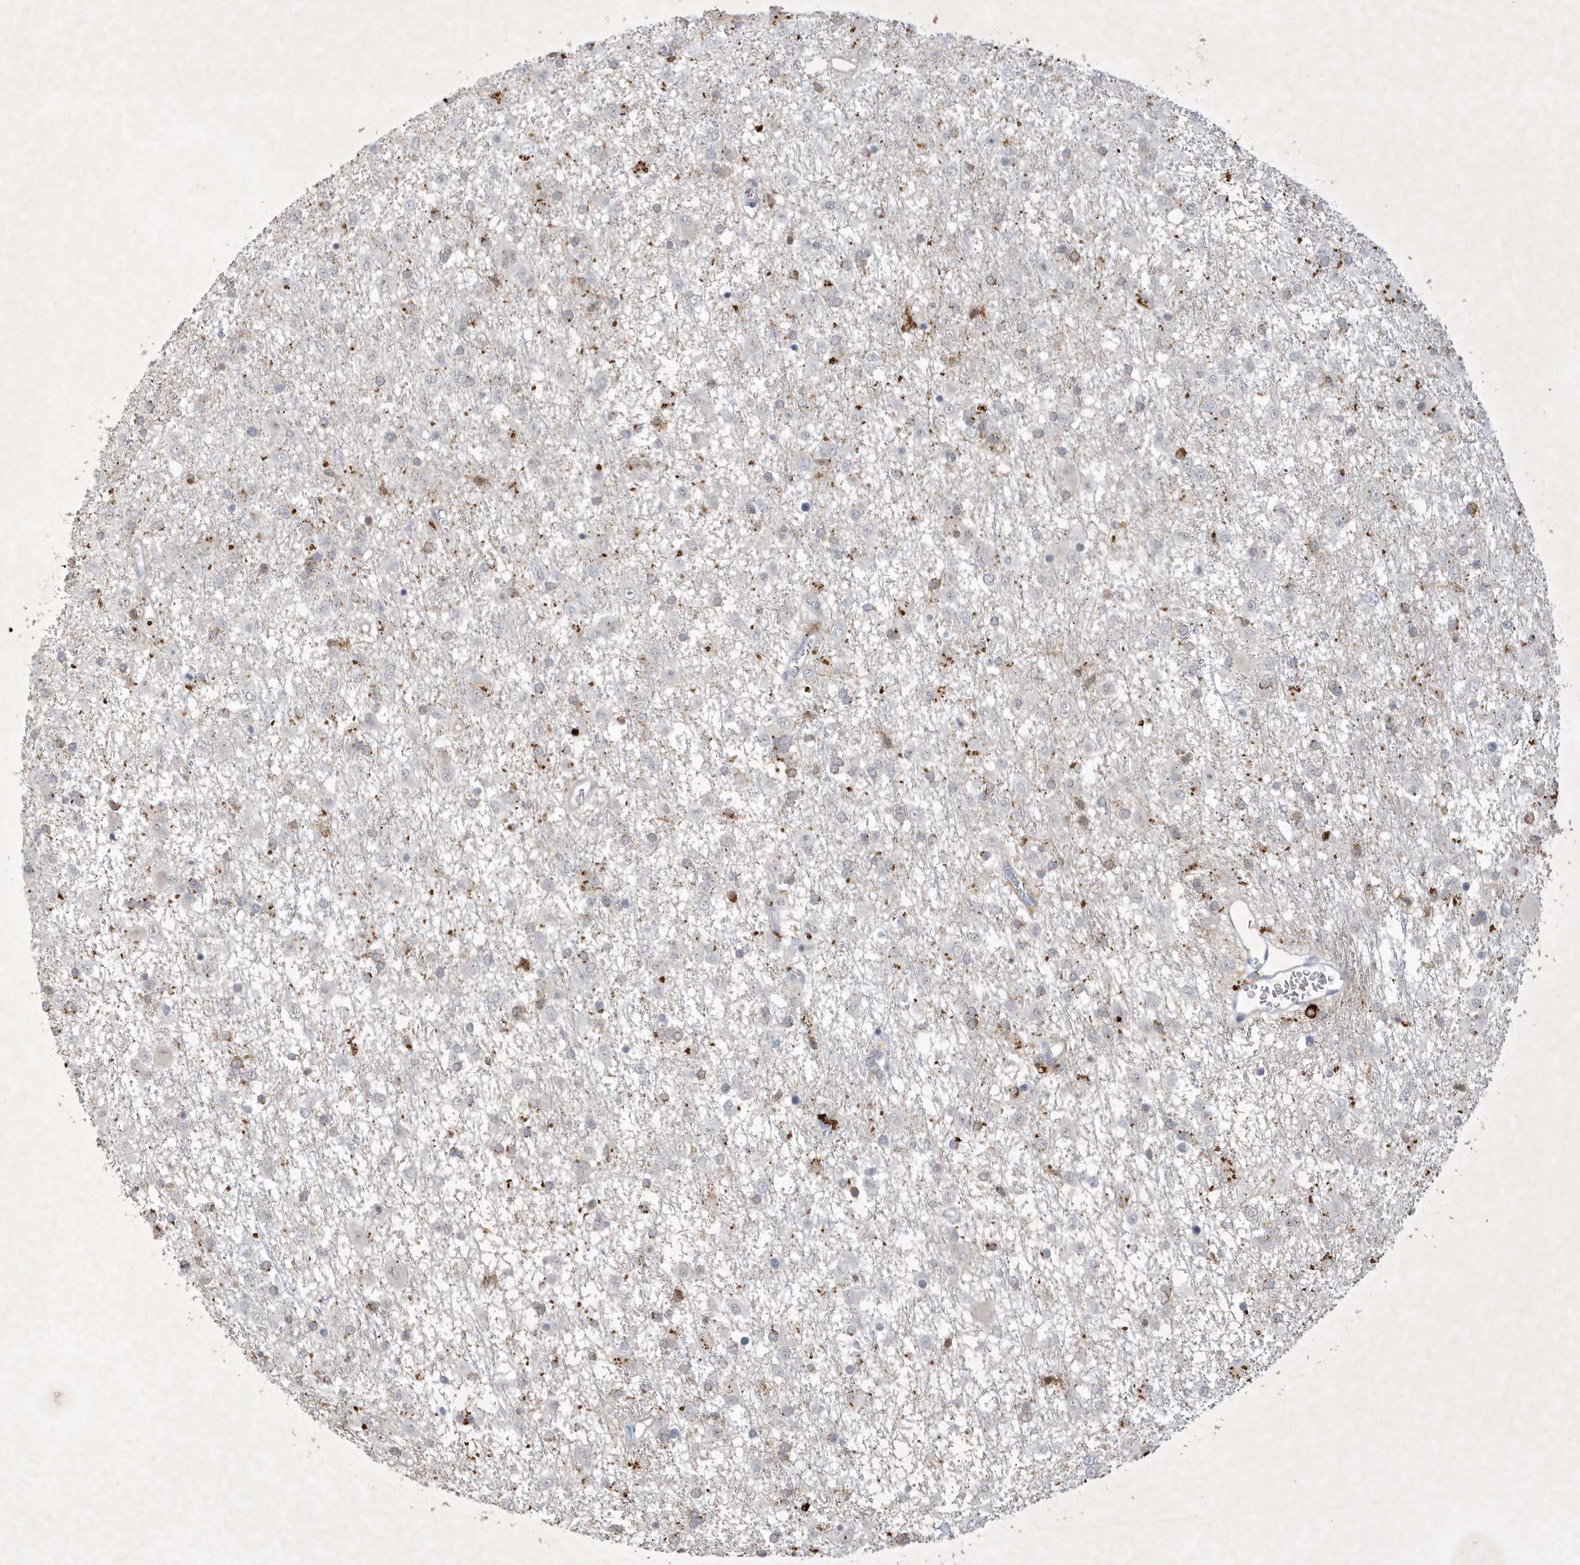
{"staining": {"intensity": "moderate", "quantity": "<25%", "location": "cytoplasmic/membranous"}, "tissue": "glioma", "cell_type": "Tumor cells", "image_type": "cancer", "snomed": [{"axis": "morphology", "description": "Glioma, malignant, Low grade"}, {"axis": "topography", "description": "Brain"}], "caption": "About <25% of tumor cells in human low-grade glioma (malignant) display moderate cytoplasmic/membranous protein positivity as visualized by brown immunohistochemical staining.", "gene": "THG1L", "patient": {"sex": "male", "age": 65}}